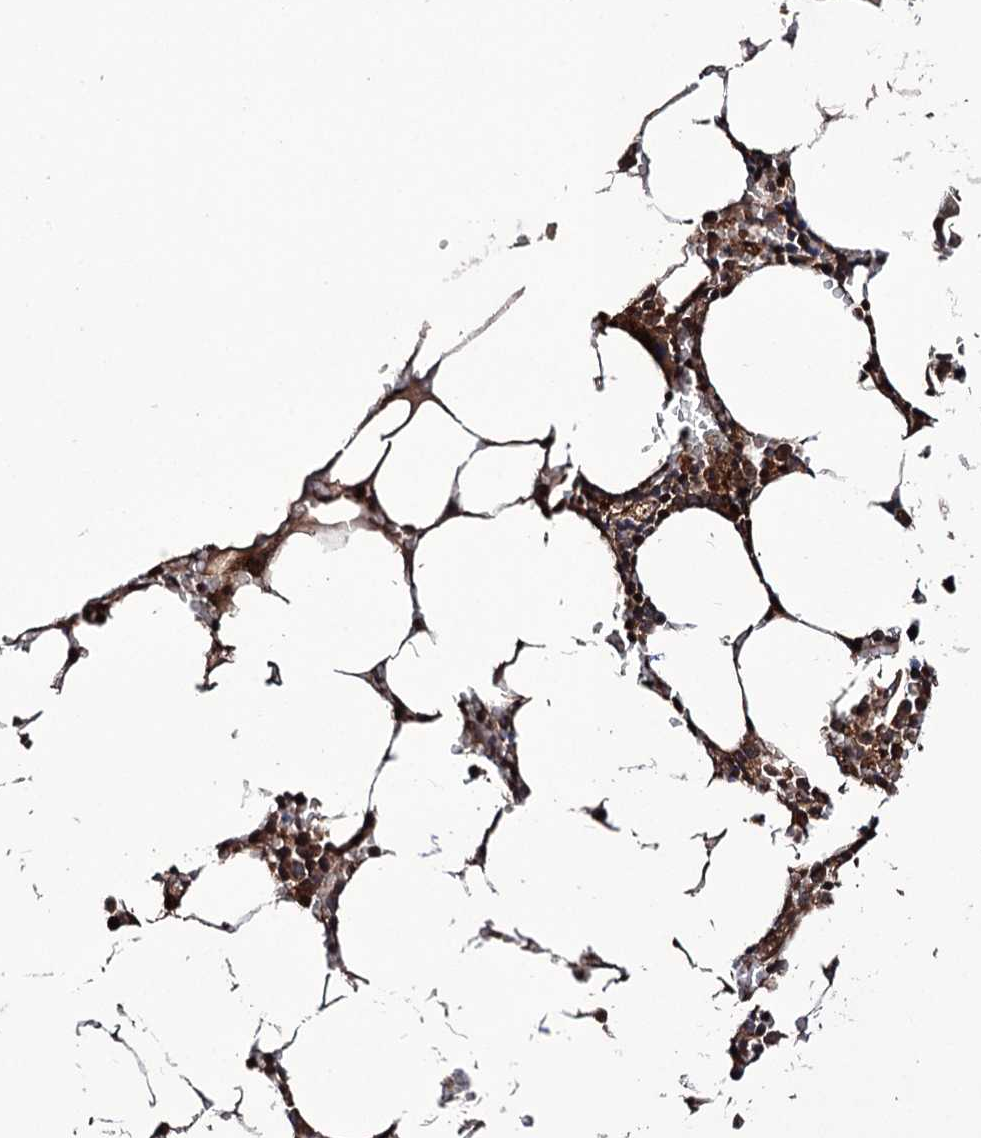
{"staining": {"intensity": "moderate", "quantity": ">75%", "location": "cytoplasmic/membranous"}, "tissue": "bone marrow", "cell_type": "Hematopoietic cells", "image_type": "normal", "snomed": [{"axis": "morphology", "description": "Normal tissue, NOS"}, {"axis": "topography", "description": "Bone marrow"}], "caption": "This histopathology image demonstrates immunohistochemistry staining of unremarkable human bone marrow, with medium moderate cytoplasmic/membranous staining in about >75% of hematopoietic cells.", "gene": "TUBGCP5", "patient": {"sex": "male", "age": 70}}